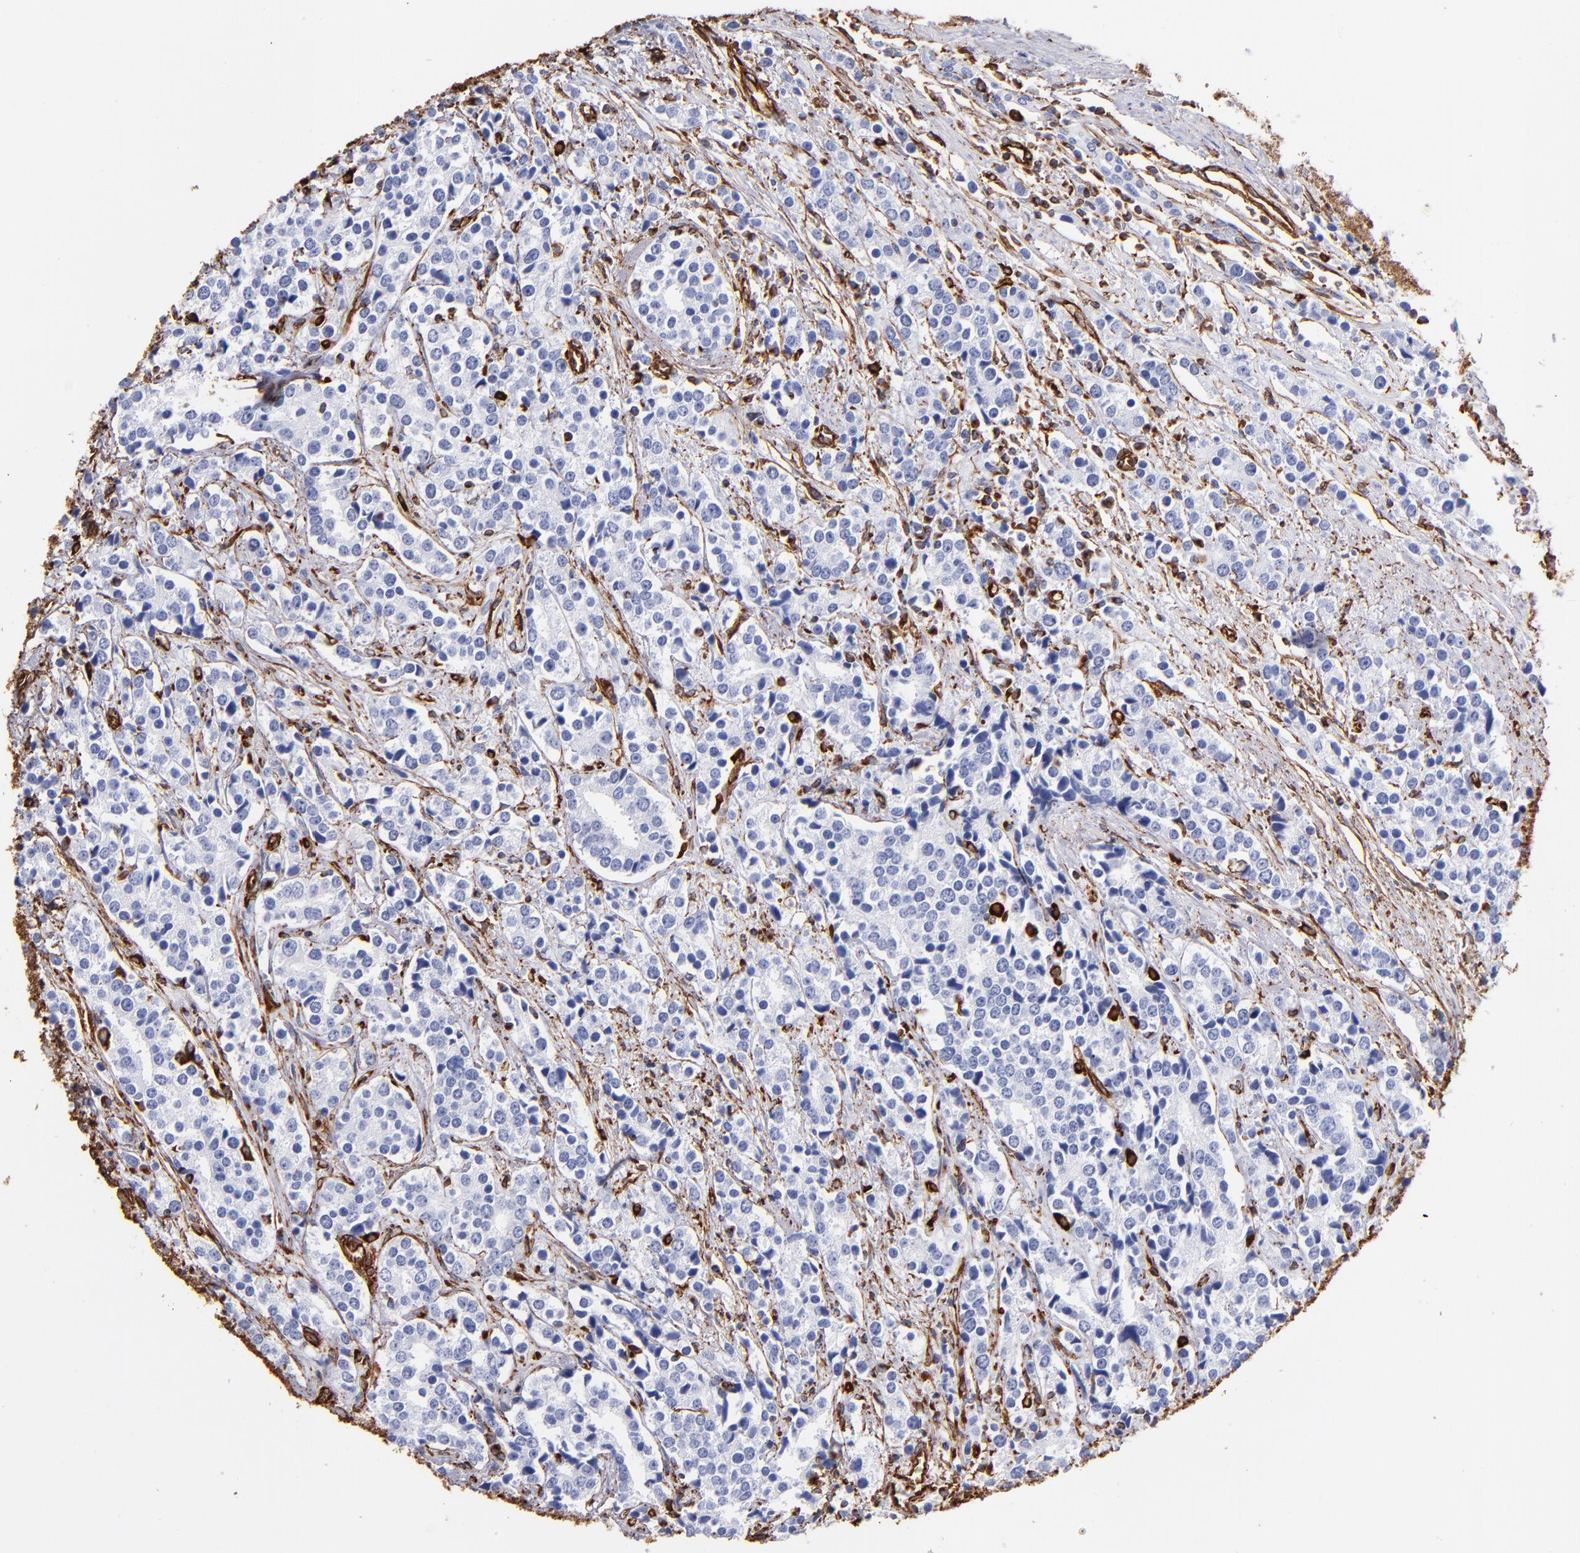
{"staining": {"intensity": "negative", "quantity": "none", "location": "none"}, "tissue": "prostate cancer", "cell_type": "Tumor cells", "image_type": "cancer", "snomed": [{"axis": "morphology", "description": "Adenocarcinoma, High grade"}, {"axis": "topography", "description": "Prostate"}], "caption": "The histopathology image shows no staining of tumor cells in prostate cancer (adenocarcinoma (high-grade)).", "gene": "VIM", "patient": {"sex": "male", "age": 71}}